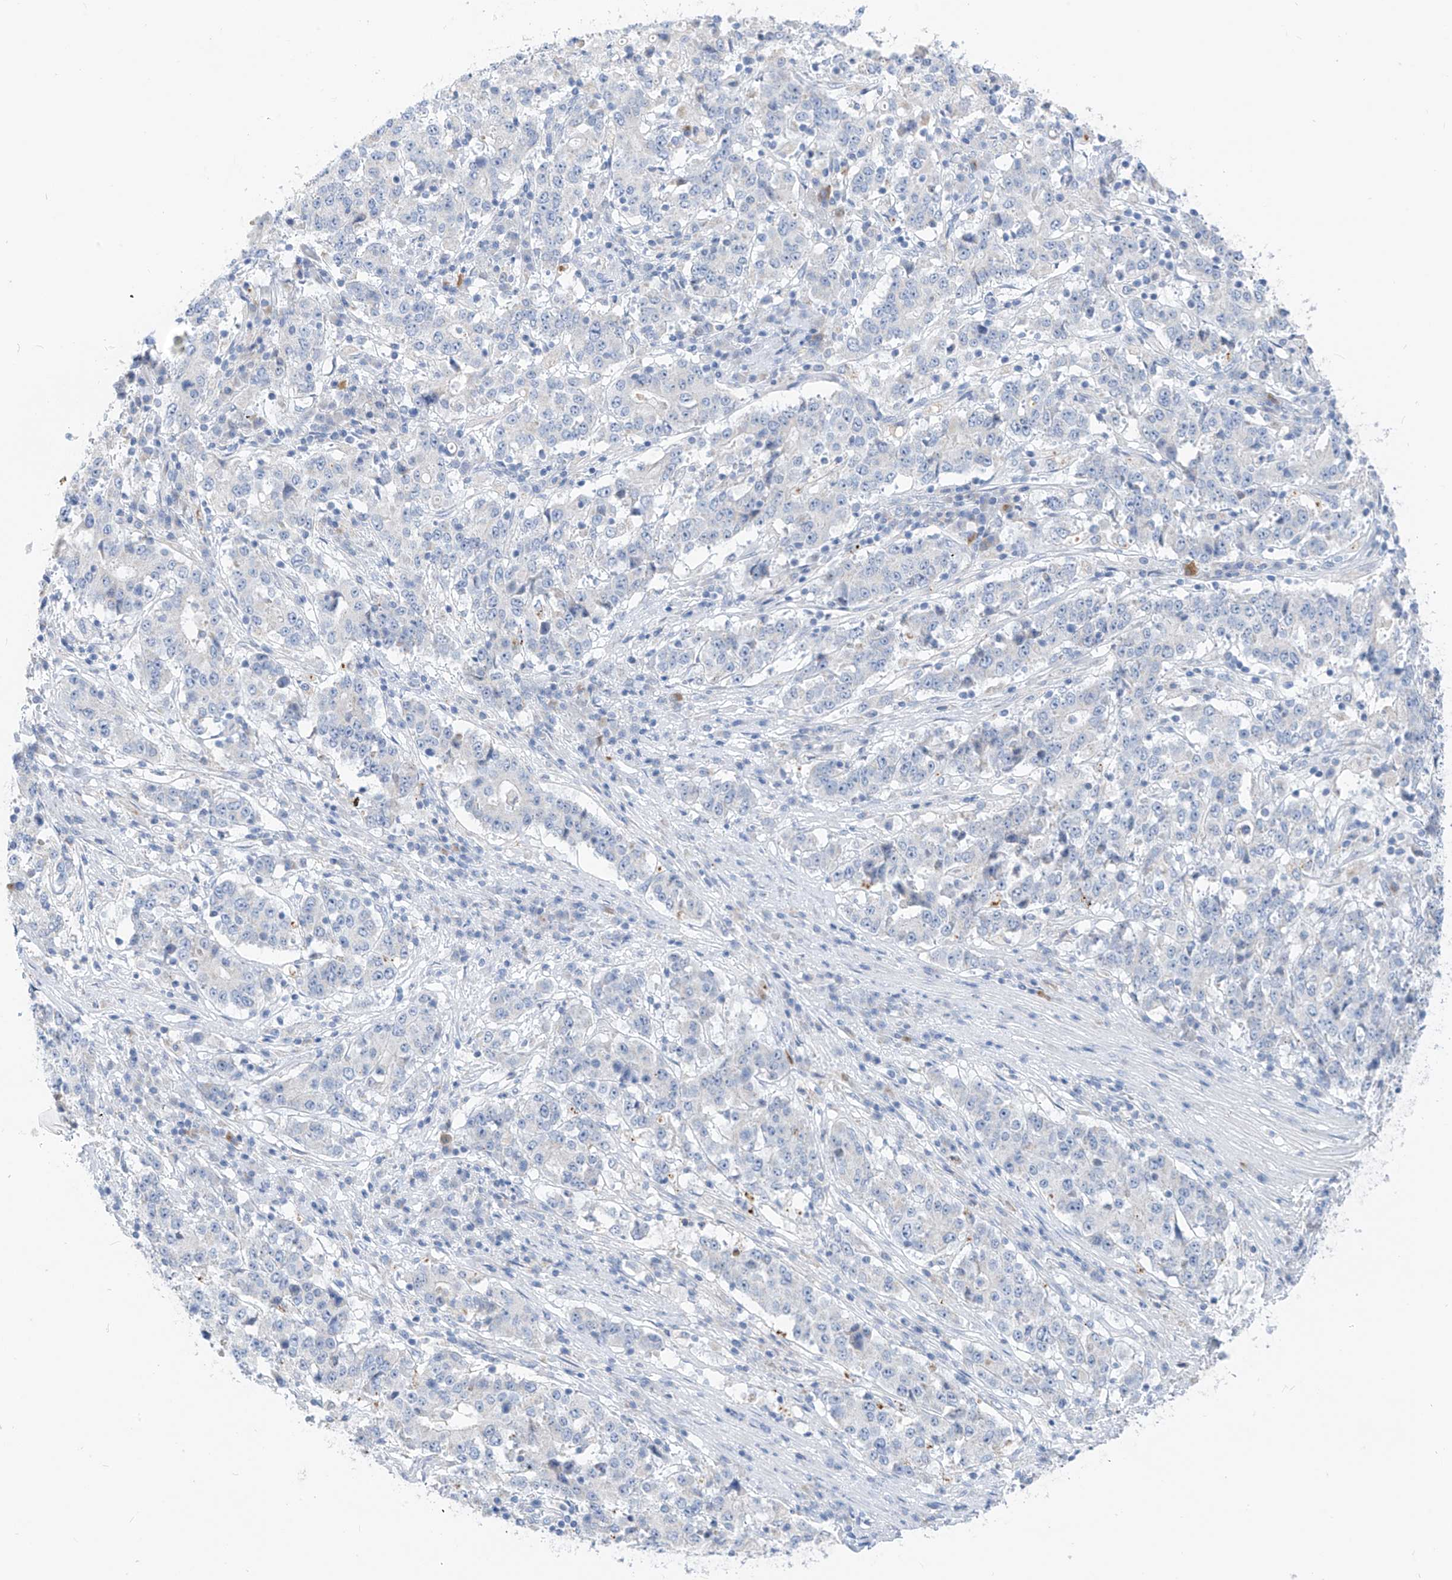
{"staining": {"intensity": "negative", "quantity": "none", "location": "none"}, "tissue": "stomach cancer", "cell_type": "Tumor cells", "image_type": "cancer", "snomed": [{"axis": "morphology", "description": "Adenocarcinoma, NOS"}, {"axis": "topography", "description": "Stomach"}], "caption": "This is a histopathology image of IHC staining of adenocarcinoma (stomach), which shows no staining in tumor cells. (Stains: DAB (3,3'-diaminobenzidine) immunohistochemistry (IHC) with hematoxylin counter stain, Microscopy: brightfield microscopy at high magnification).", "gene": "ZNF404", "patient": {"sex": "male", "age": 59}}